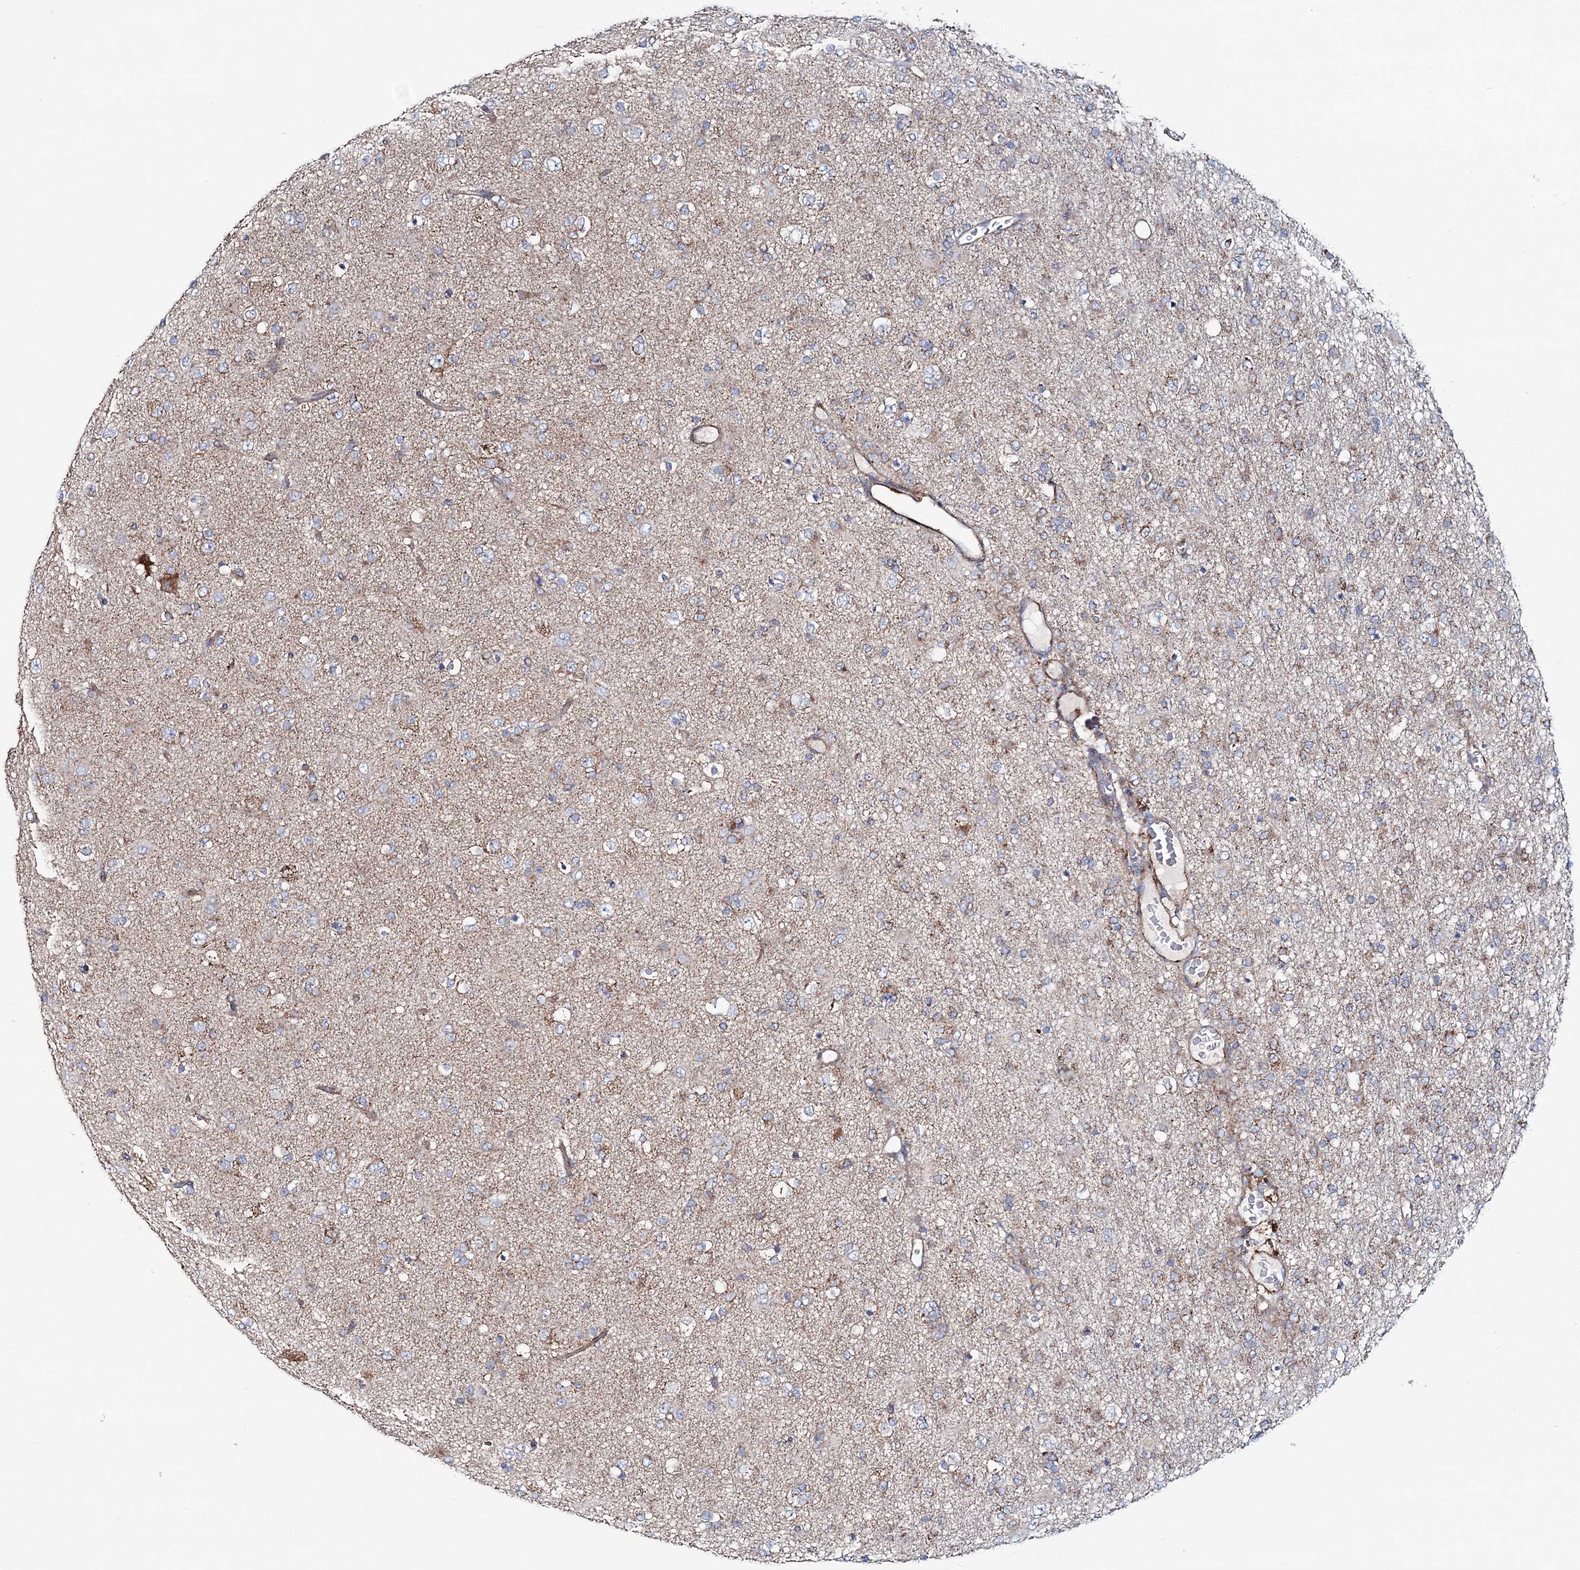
{"staining": {"intensity": "moderate", "quantity": "<25%", "location": "cytoplasmic/membranous"}, "tissue": "glioma", "cell_type": "Tumor cells", "image_type": "cancer", "snomed": [{"axis": "morphology", "description": "Glioma, malignant, Low grade"}, {"axis": "topography", "description": "Brain"}], "caption": "Tumor cells exhibit moderate cytoplasmic/membranous staining in about <25% of cells in low-grade glioma (malignant). Ihc stains the protein of interest in brown and the nuclei are stained blue.", "gene": "ARHGAP6", "patient": {"sex": "male", "age": 65}}